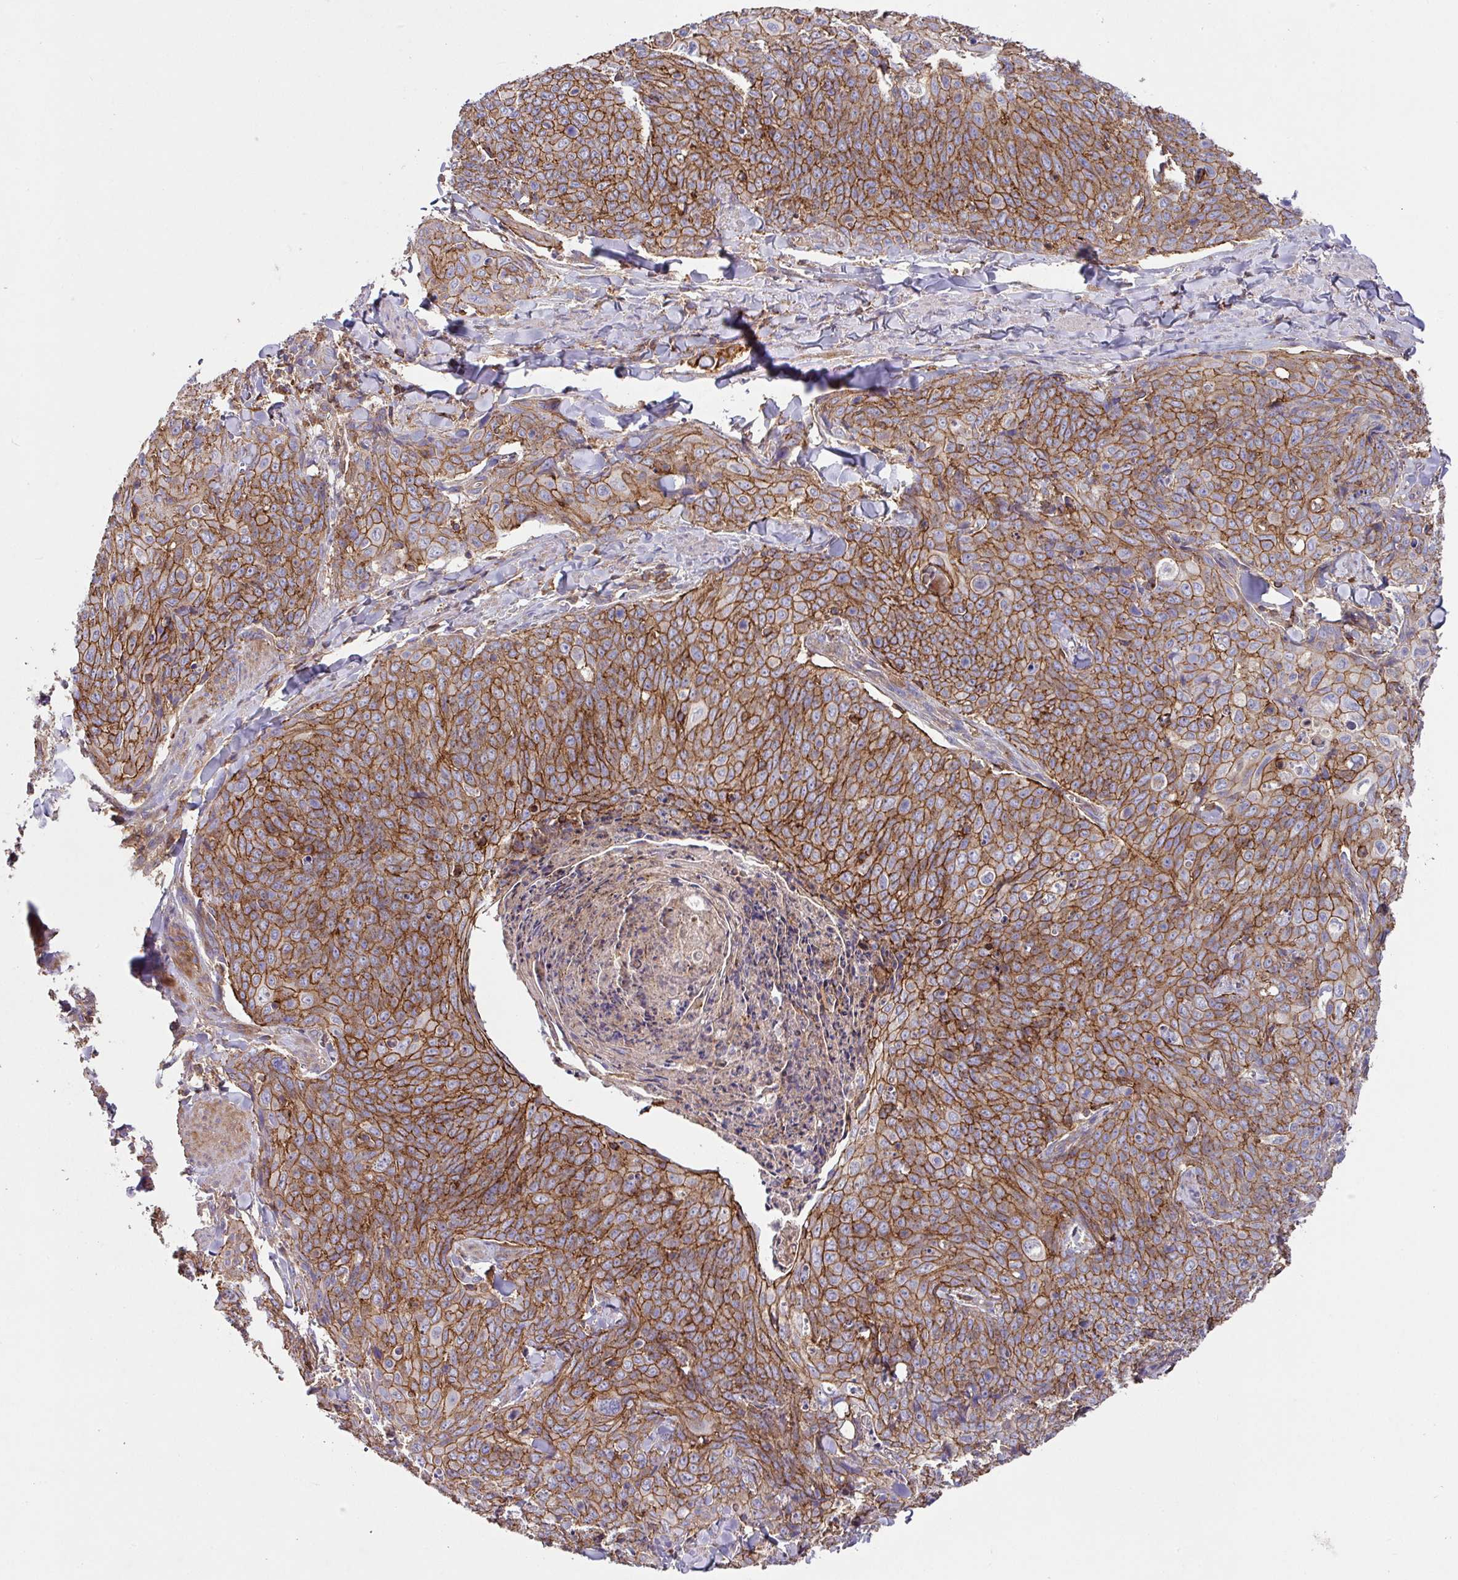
{"staining": {"intensity": "moderate", "quantity": ">75%", "location": "cytoplasmic/membranous"}, "tissue": "skin cancer", "cell_type": "Tumor cells", "image_type": "cancer", "snomed": [{"axis": "morphology", "description": "Squamous cell carcinoma, NOS"}, {"axis": "topography", "description": "Skin"}, {"axis": "topography", "description": "Vulva"}], "caption": "Protein expression by immunohistochemistry (IHC) reveals moderate cytoplasmic/membranous expression in approximately >75% of tumor cells in squamous cell carcinoma (skin). The staining was performed using DAB to visualize the protein expression in brown, while the nuclei were stained in blue with hematoxylin (Magnification: 20x).", "gene": "RIC1", "patient": {"sex": "female", "age": 85}}